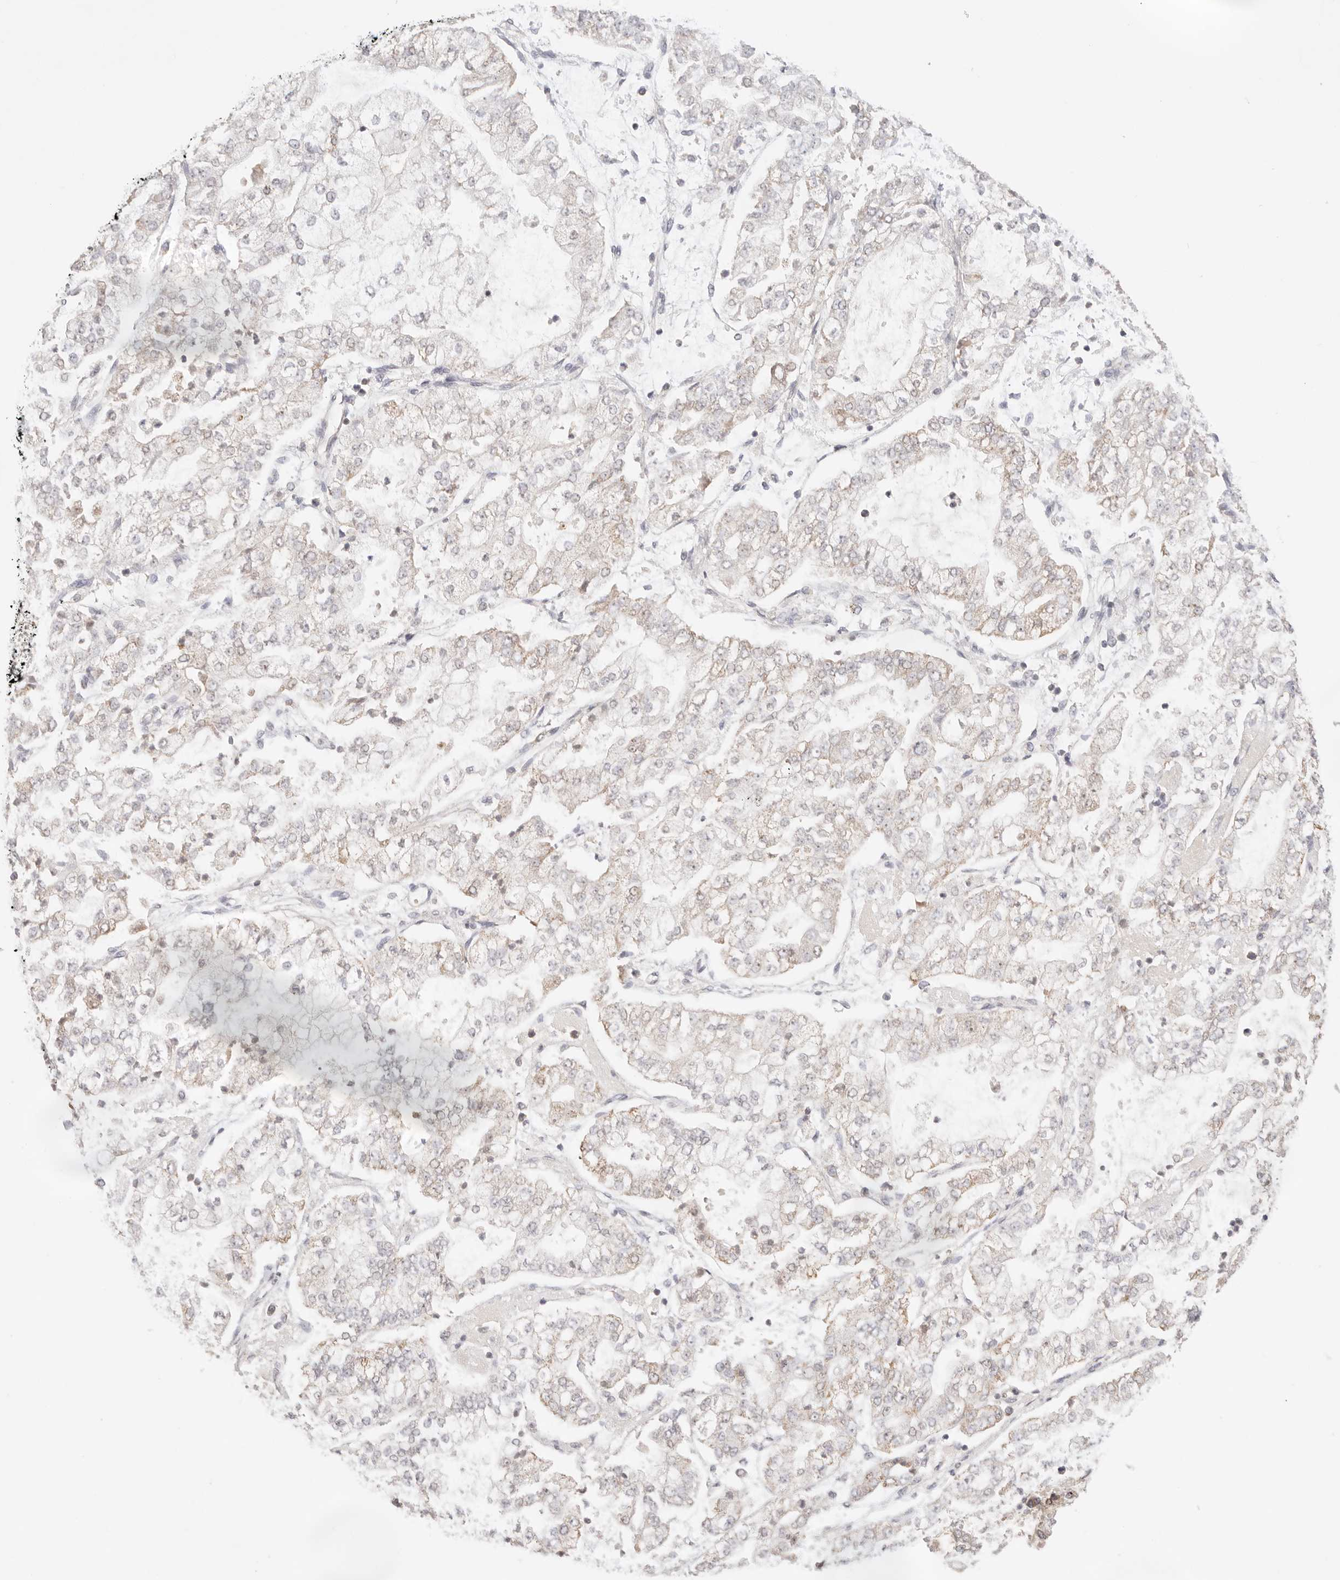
{"staining": {"intensity": "weak", "quantity": "<25%", "location": "cytoplasmic/membranous"}, "tissue": "stomach cancer", "cell_type": "Tumor cells", "image_type": "cancer", "snomed": [{"axis": "morphology", "description": "Adenocarcinoma, NOS"}, {"axis": "topography", "description": "Stomach"}], "caption": "Immunohistochemistry photomicrograph of neoplastic tissue: stomach cancer (adenocarcinoma) stained with DAB demonstrates no significant protein positivity in tumor cells. The staining was performed using DAB (3,3'-diaminobenzidine) to visualize the protein expression in brown, while the nuclei were stained in blue with hematoxylin (Magnification: 20x).", "gene": "IL1R2", "patient": {"sex": "male", "age": 76}}